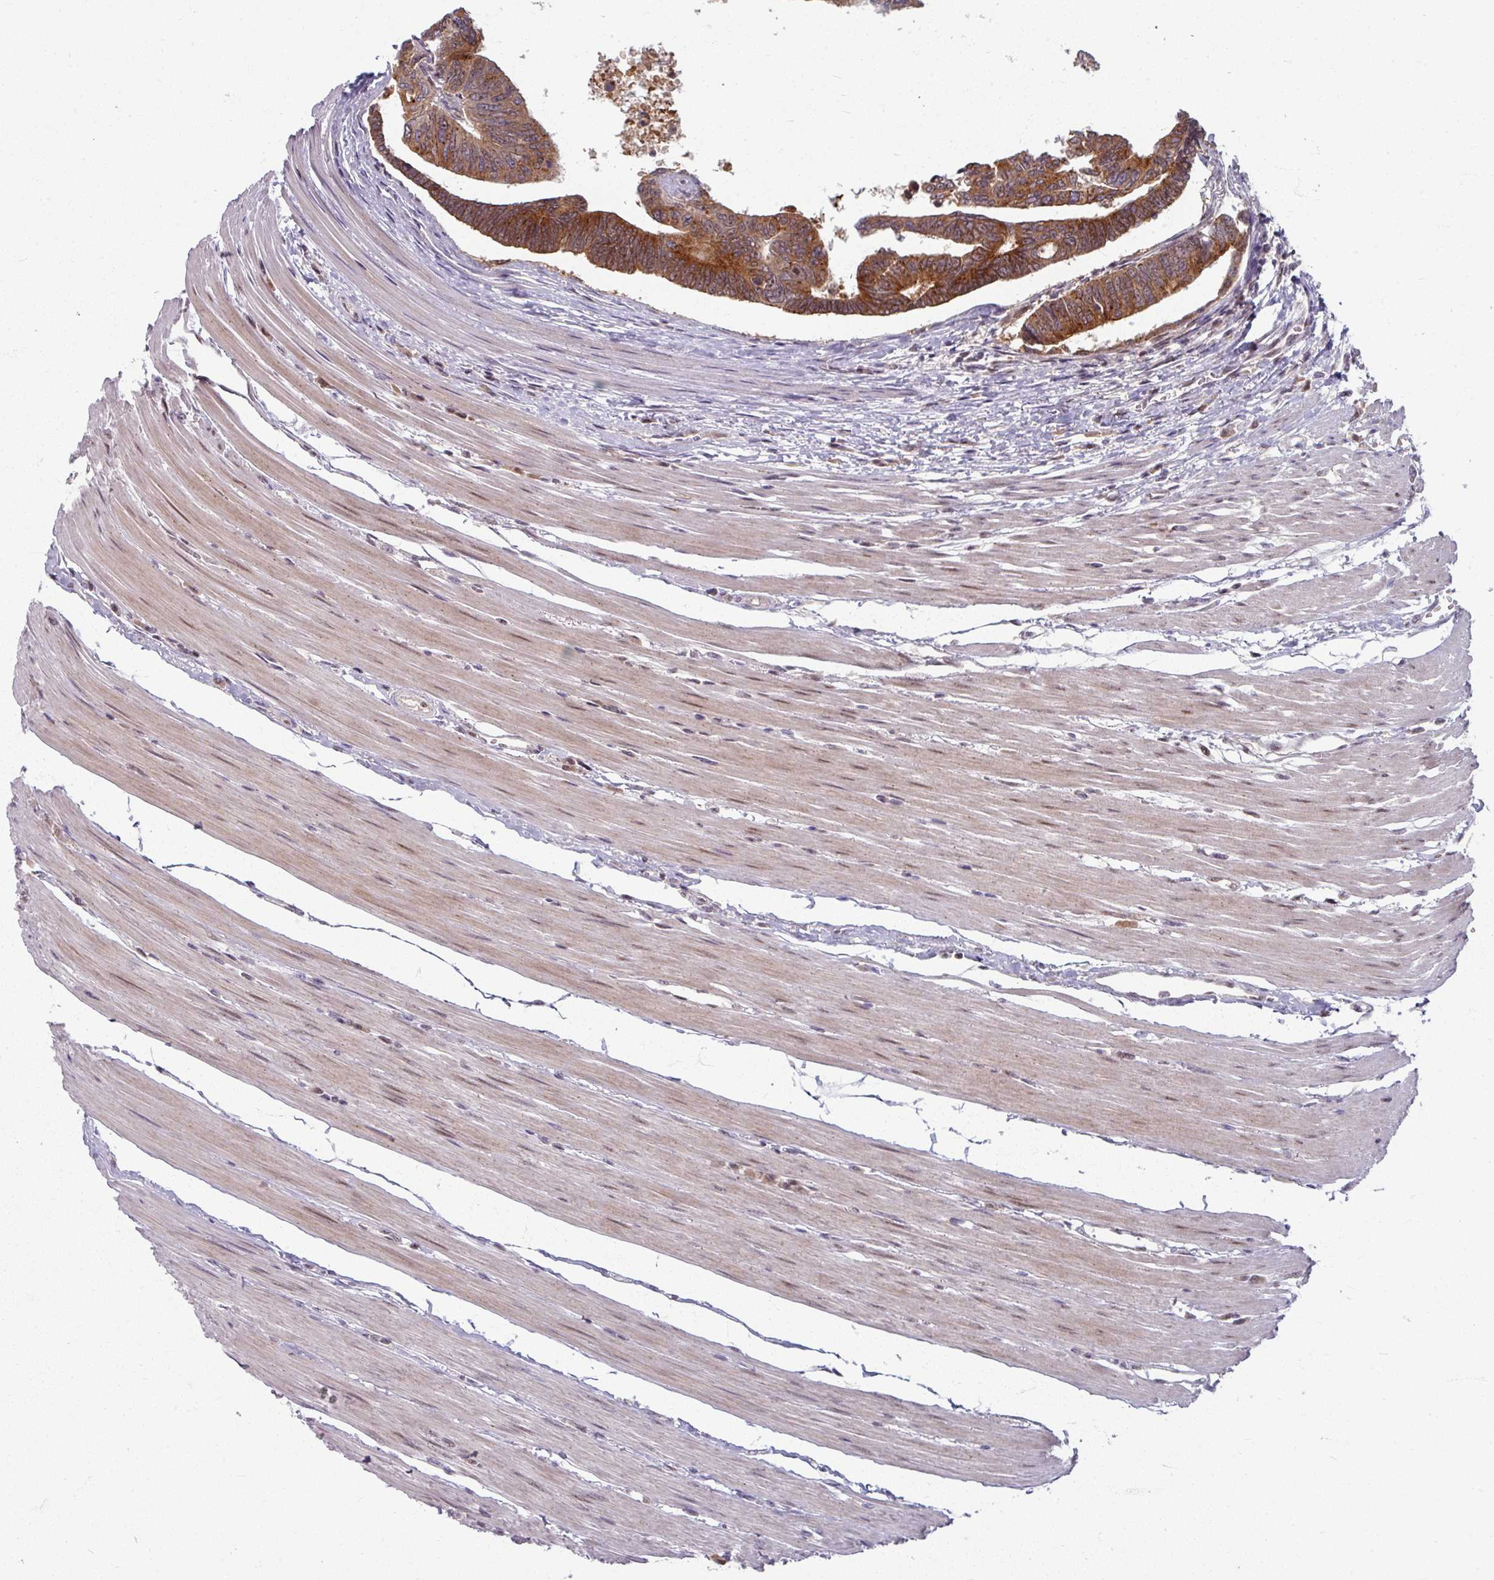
{"staining": {"intensity": "moderate", "quantity": ">75%", "location": "cytoplasmic/membranous"}, "tissue": "colorectal cancer", "cell_type": "Tumor cells", "image_type": "cancer", "snomed": [{"axis": "morphology", "description": "Adenocarcinoma, NOS"}, {"axis": "topography", "description": "Rectum"}], "caption": "An immunohistochemistry (IHC) histopathology image of tumor tissue is shown. Protein staining in brown highlights moderate cytoplasmic/membranous positivity in adenocarcinoma (colorectal) within tumor cells.", "gene": "KLC3", "patient": {"sex": "female", "age": 65}}